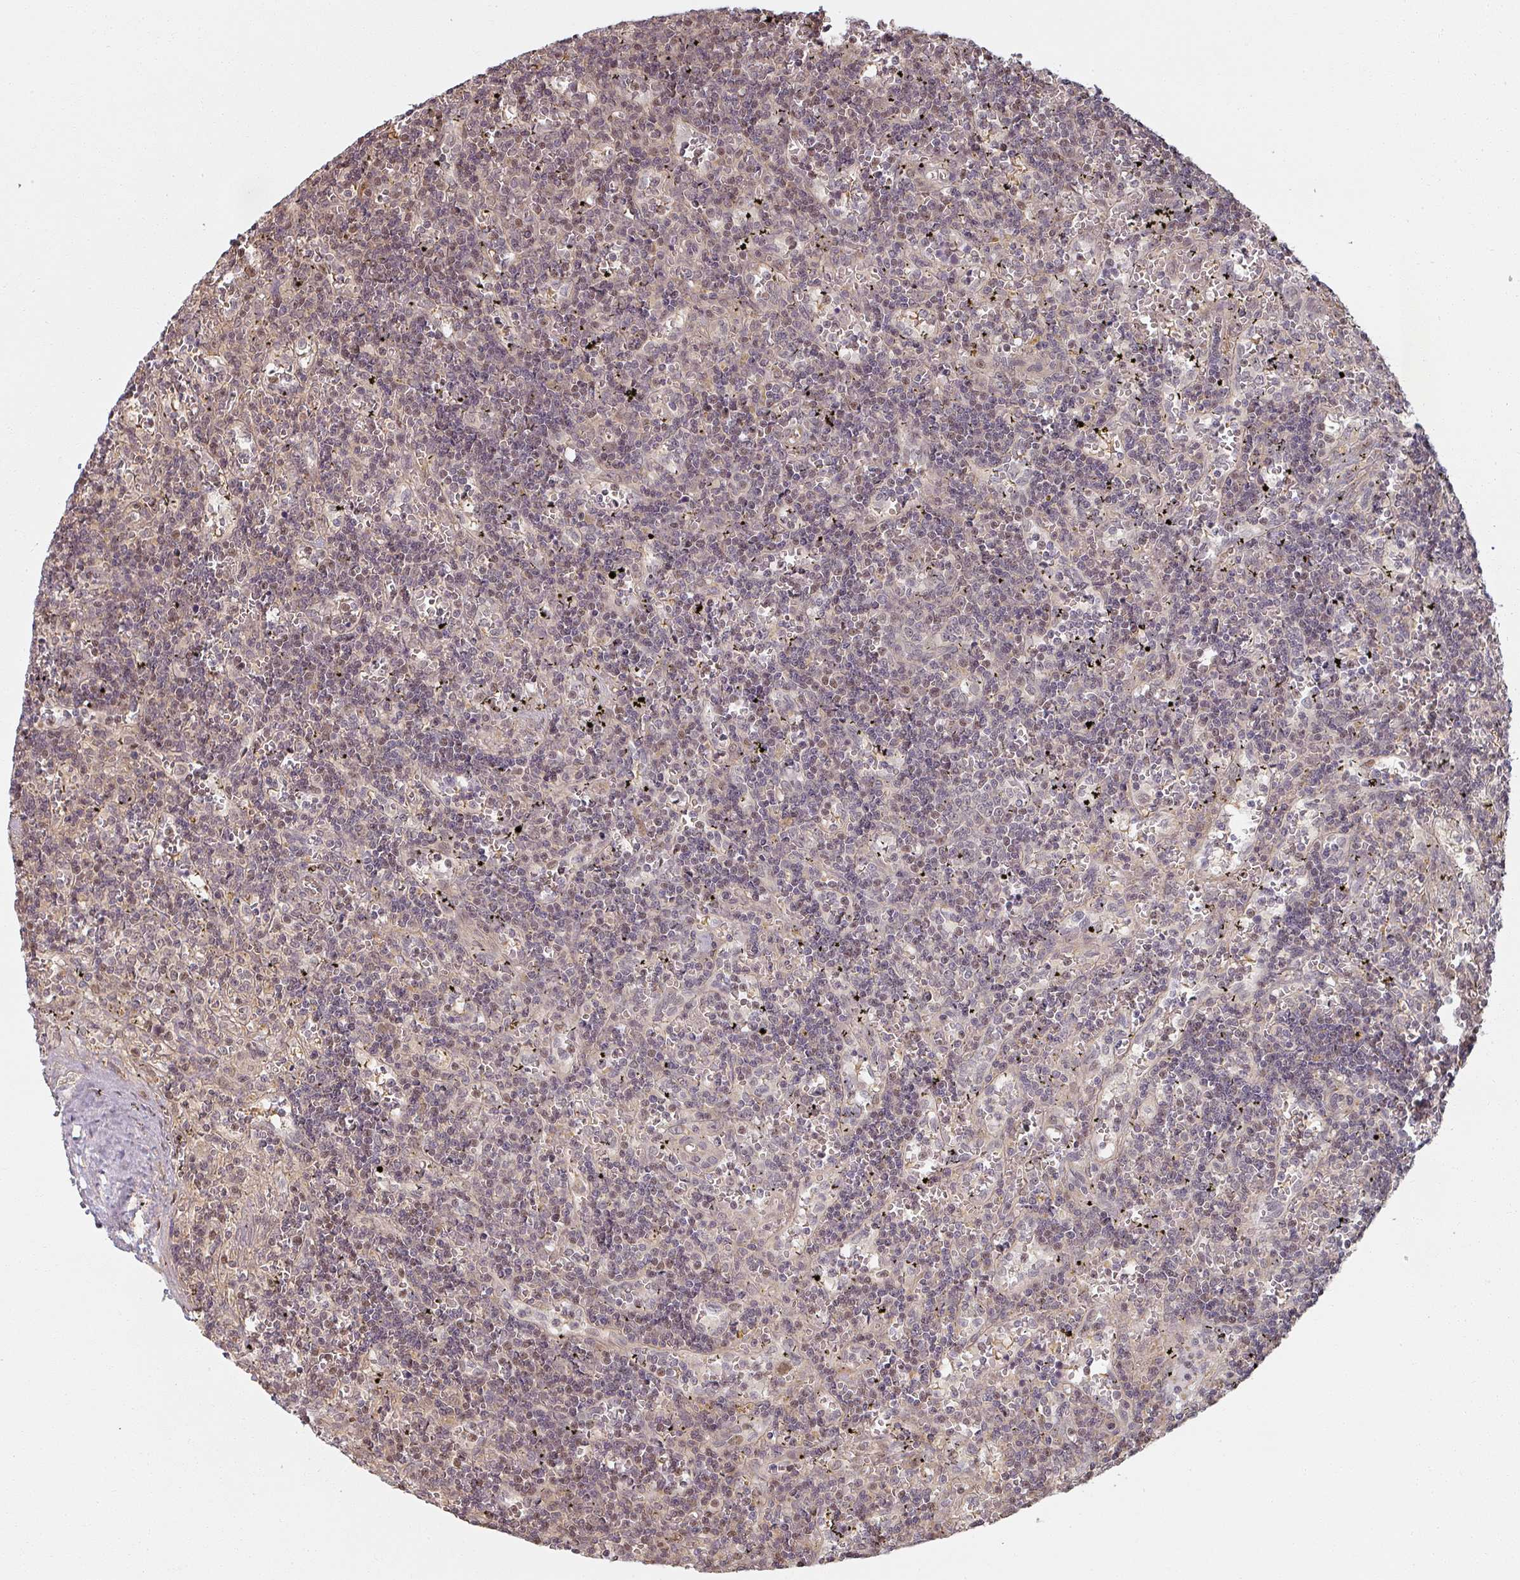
{"staining": {"intensity": "weak", "quantity": "25%-75%", "location": "nuclear"}, "tissue": "lymphoma", "cell_type": "Tumor cells", "image_type": "cancer", "snomed": [{"axis": "morphology", "description": "Malignant lymphoma, non-Hodgkin's type, Low grade"}, {"axis": "topography", "description": "Spleen"}], "caption": "Approximately 25%-75% of tumor cells in malignant lymphoma, non-Hodgkin's type (low-grade) exhibit weak nuclear protein expression as visualized by brown immunohistochemical staining.", "gene": "MED19", "patient": {"sex": "male", "age": 60}}